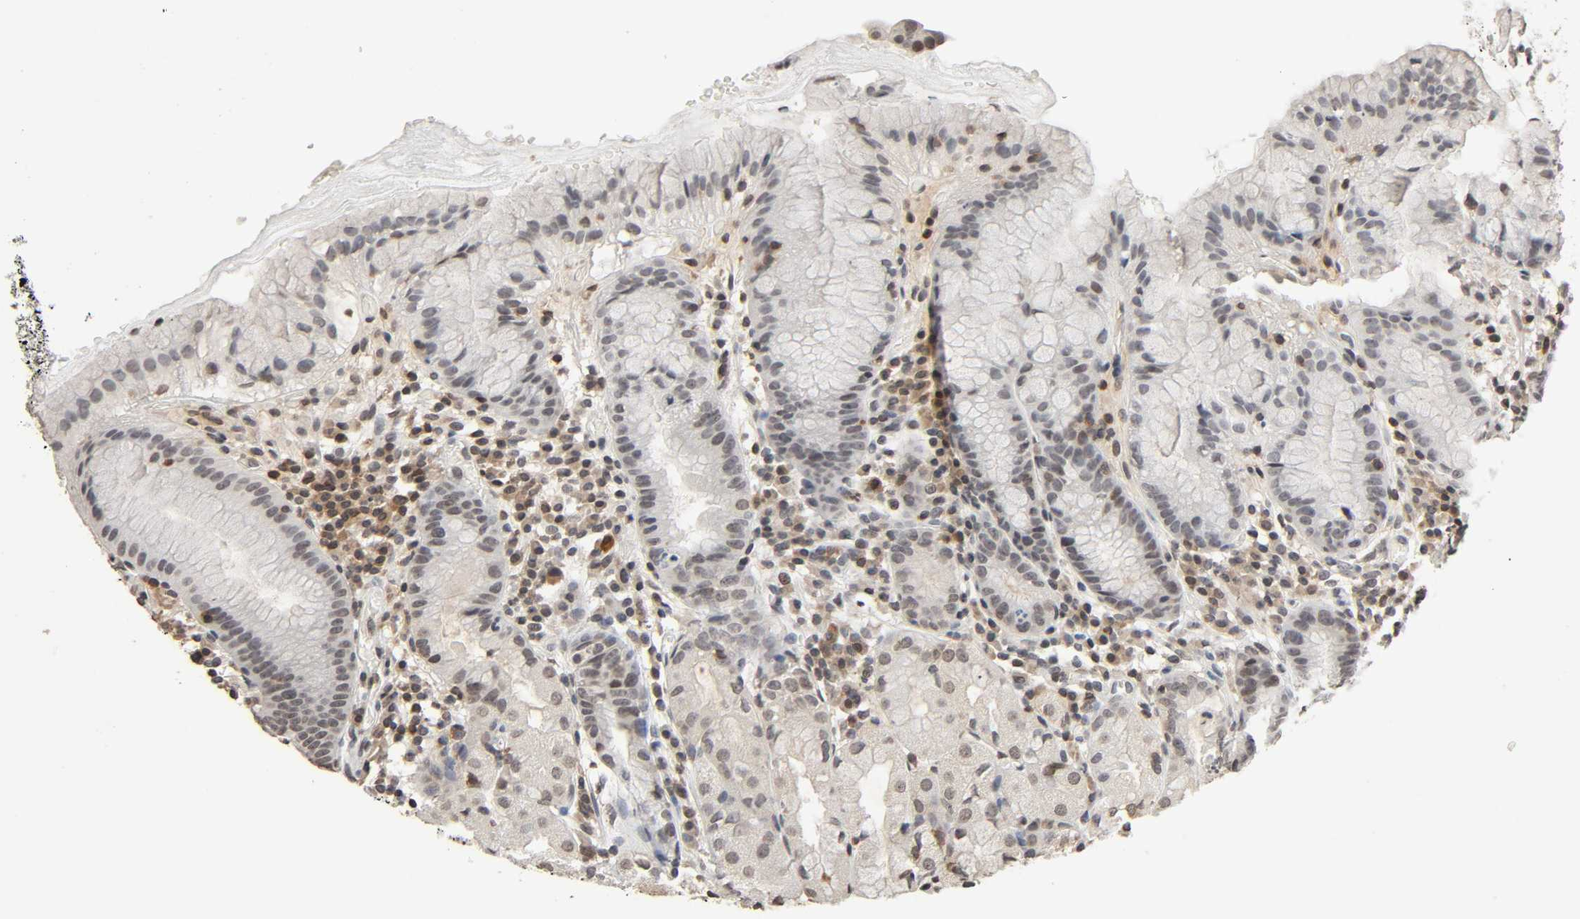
{"staining": {"intensity": "weak", "quantity": "<25%", "location": "cytoplasmic/membranous"}, "tissue": "stomach", "cell_type": "Glandular cells", "image_type": "normal", "snomed": [{"axis": "morphology", "description": "Normal tissue, NOS"}, {"axis": "topography", "description": "Stomach"}, {"axis": "topography", "description": "Stomach, lower"}], "caption": "DAB (3,3'-diaminobenzidine) immunohistochemical staining of unremarkable stomach reveals no significant staining in glandular cells. (Stains: DAB IHC with hematoxylin counter stain, Microscopy: brightfield microscopy at high magnification).", "gene": "STK4", "patient": {"sex": "female", "age": 75}}